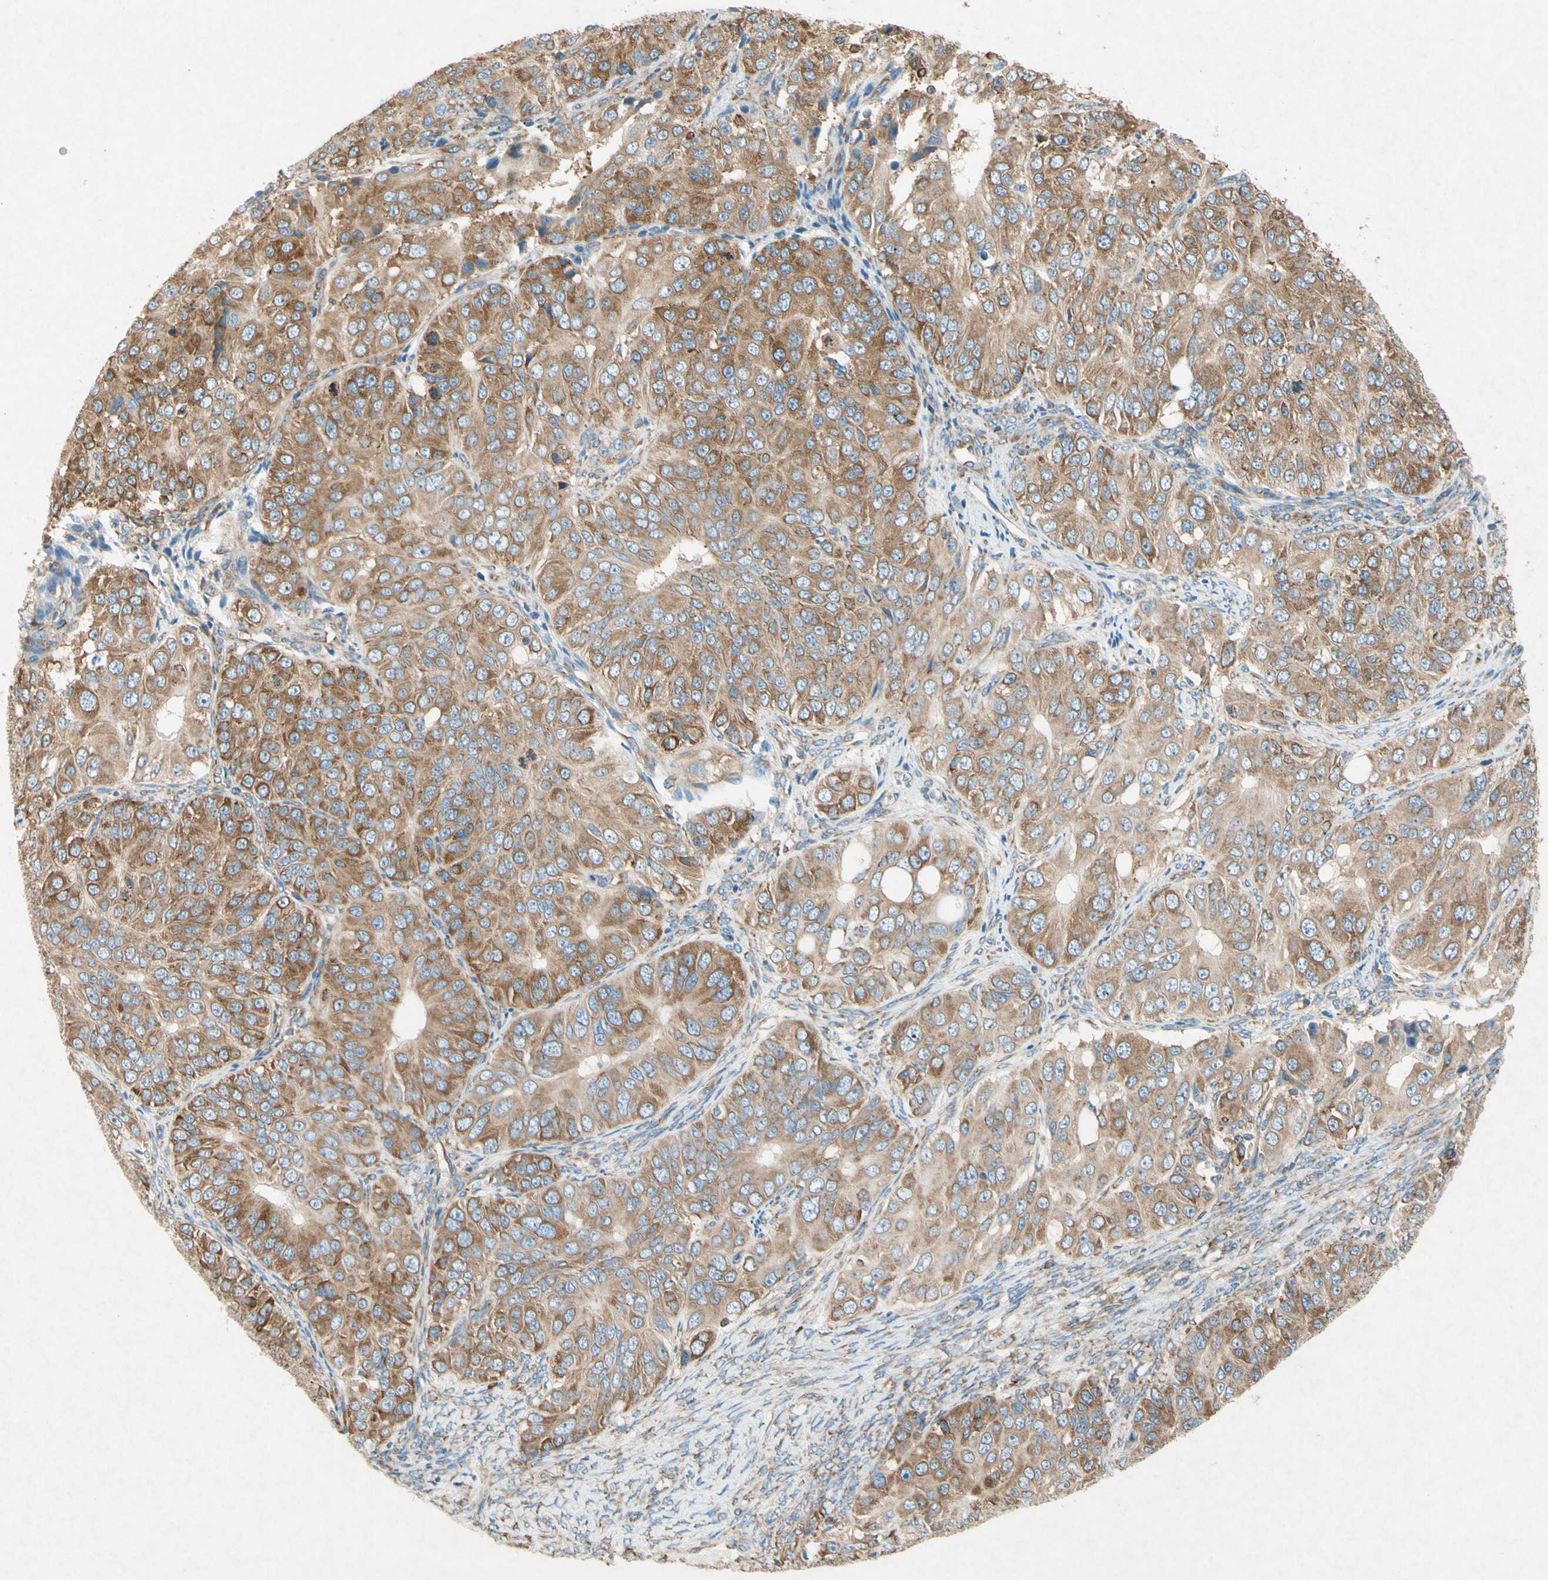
{"staining": {"intensity": "moderate", "quantity": ">75%", "location": "cytoplasmic/membranous"}, "tissue": "ovarian cancer", "cell_type": "Tumor cells", "image_type": "cancer", "snomed": [{"axis": "morphology", "description": "Carcinoma, endometroid"}, {"axis": "topography", "description": "Ovary"}], "caption": "IHC histopathology image of neoplastic tissue: ovarian cancer stained using immunohistochemistry (IHC) exhibits medium levels of moderate protein expression localized specifically in the cytoplasmic/membranous of tumor cells, appearing as a cytoplasmic/membranous brown color.", "gene": "PABPC1", "patient": {"sex": "female", "age": 51}}